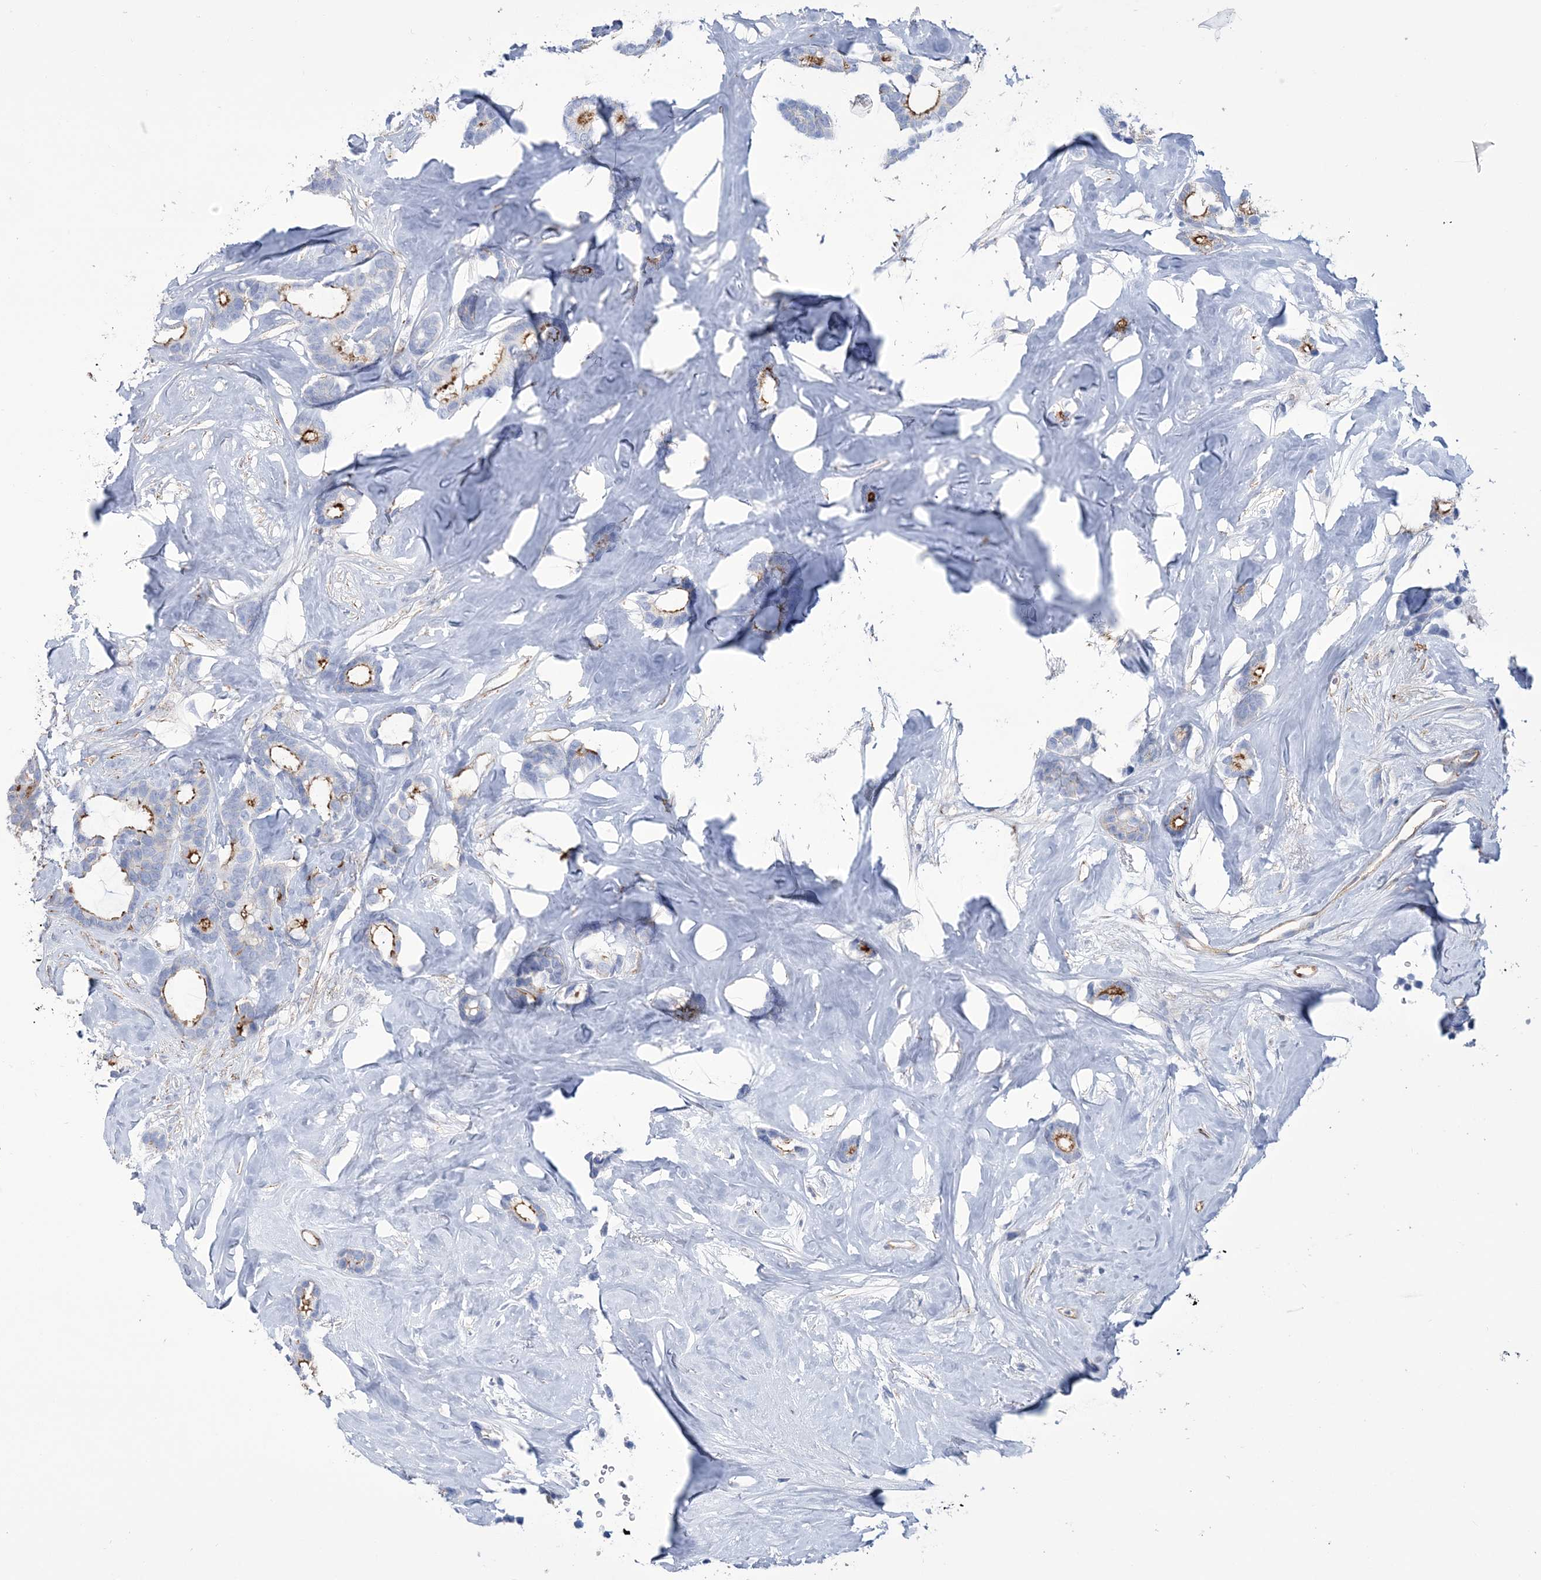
{"staining": {"intensity": "strong", "quantity": "<25%", "location": "cytoplasmic/membranous"}, "tissue": "breast cancer", "cell_type": "Tumor cells", "image_type": "cancer", "snomed": [{"axis": "morphology", "description": "Duct carcinoma"}, {"axis": "topography", "description": "Breast"}], "caption": "Breast cancer (invasive ductal carcinoma) stained with a brown dye reveals strong cytoplasmic/membranous positive staining in about <25% of tumor cells.", "gene": "RAB11FIP5", "patient": {"sex": "female", "age": 87}}